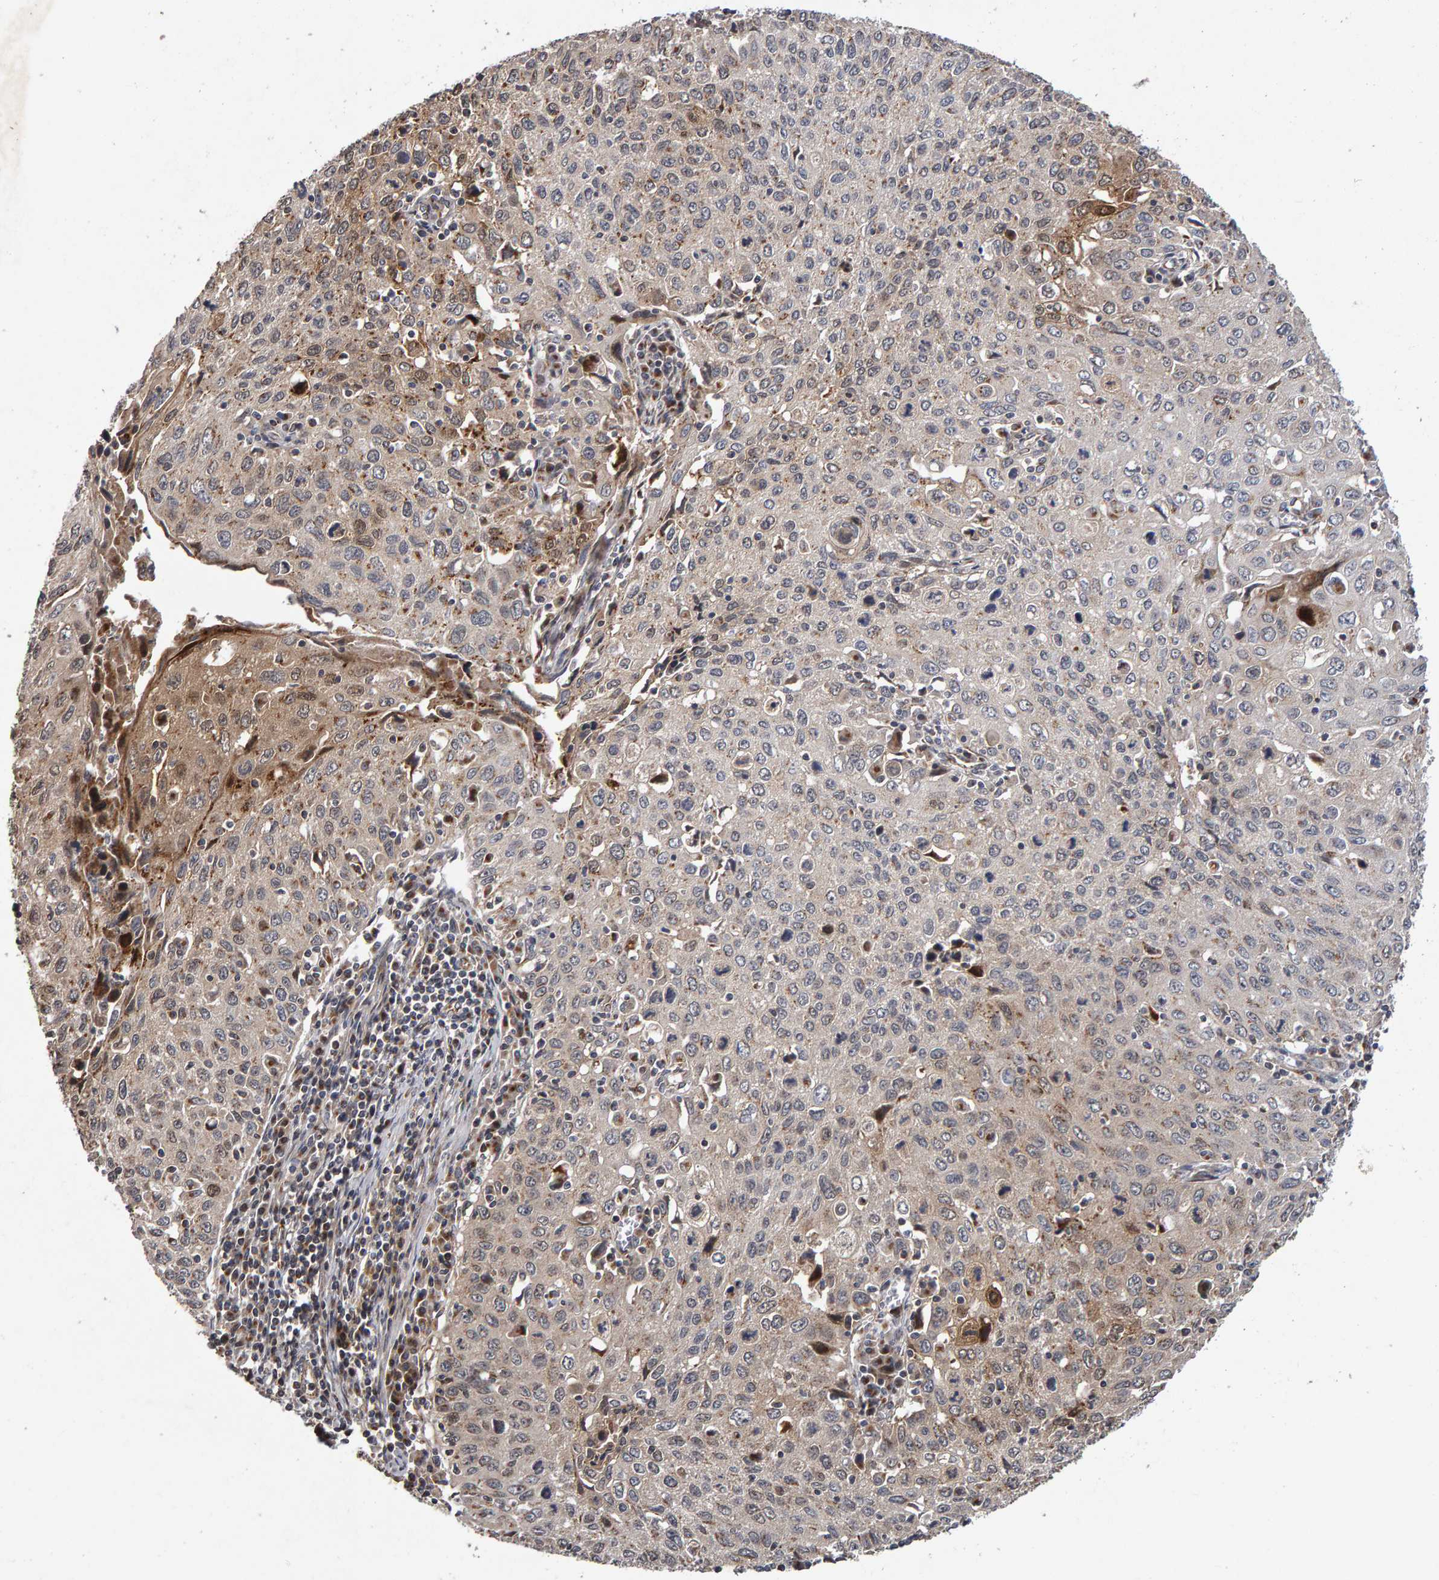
{"staining": {"intensity": "moderate", "quantity": "<25%", "location": "cytoplasmic/membranous,nuclear"}, "tissue": "cervical cancer", "cell_type": "Tumor cells", "image_type": "cancer", "snomed": [{"axis": "morphology", "description": "Squamous cell carcinoma, NOS"}, {"axis": "topography", "description": "Cervix"}], "caption": "This is an image of immunohistochemistry staining of cervical cancer (squamous cell carcinoma), which shows moderate staining in the cytoplasmic/membranous and nuclear of tumor cells.", "gene": "CANT1", "patient": {"sex": "female", "age": 53}}